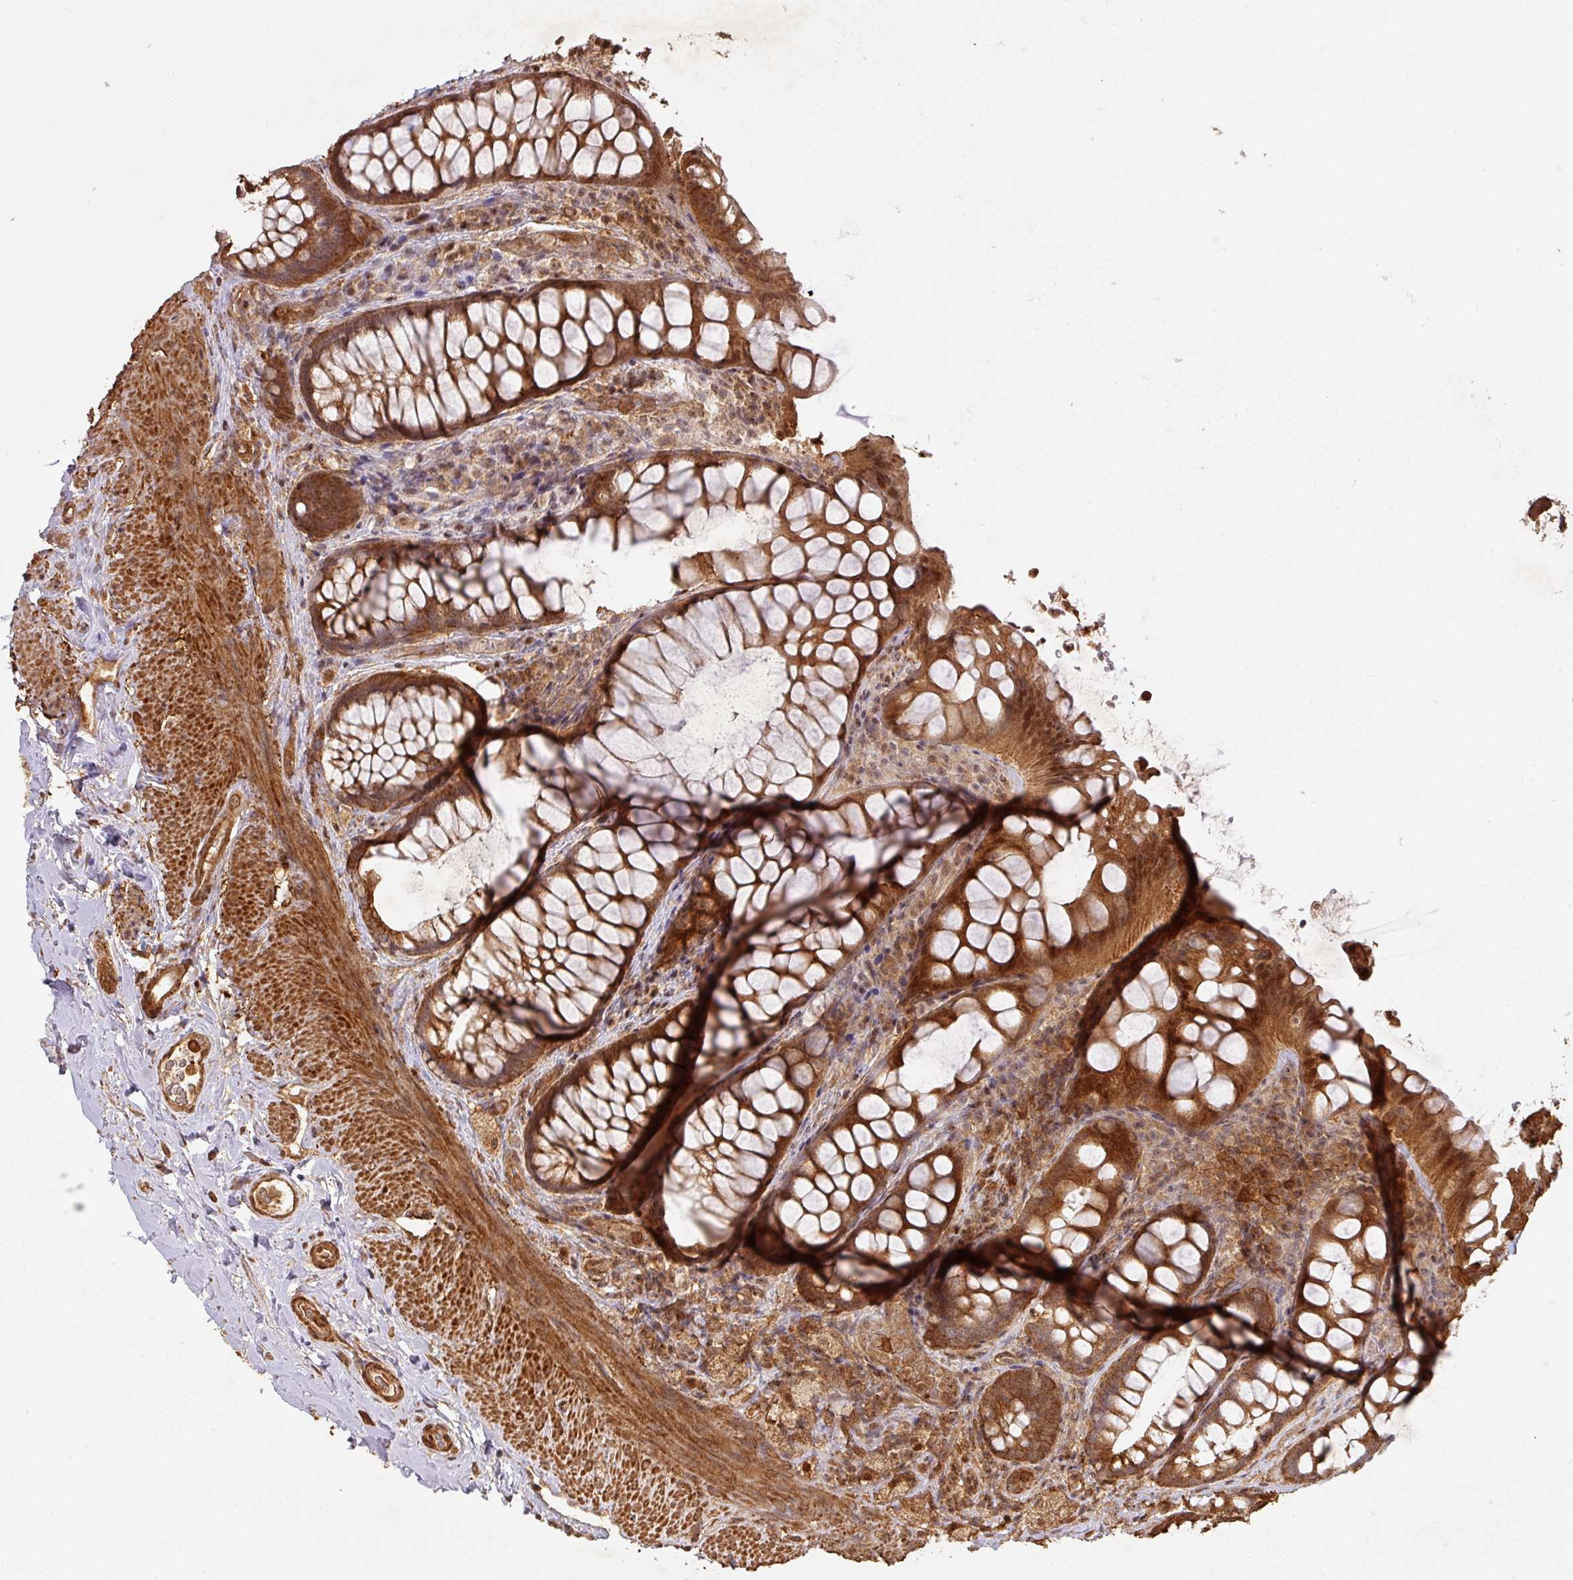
{"staining": {"intensity": "strong", "quantity": ">75%", "location": "cytoplasmic/membranous,nuclear"}, "tissue": "rectum", "cell_type": "Glandular cells", "image_type": "normal", "snomed": [{"axis": "morphology", "description": "Normal tissue, NOS"}, {"axis": "topography", "description": "Rectum"}, {"axis": "topography", "description": "Peripheral nerve tissue"}], "caption": "Immunohistochemical staining of benign rectum shows strong cytoplasmic/membranous,nuclear protein staining in about >75% of glandular cells. The staining is performed using DAB (3,3'-diaminobenzidine) brown chromogen to label protein expression. The nuclei are counter-stained blue using hematoxylin.", "gene": "ZNF322", "patient": {"sex": "female", "age": 69}}